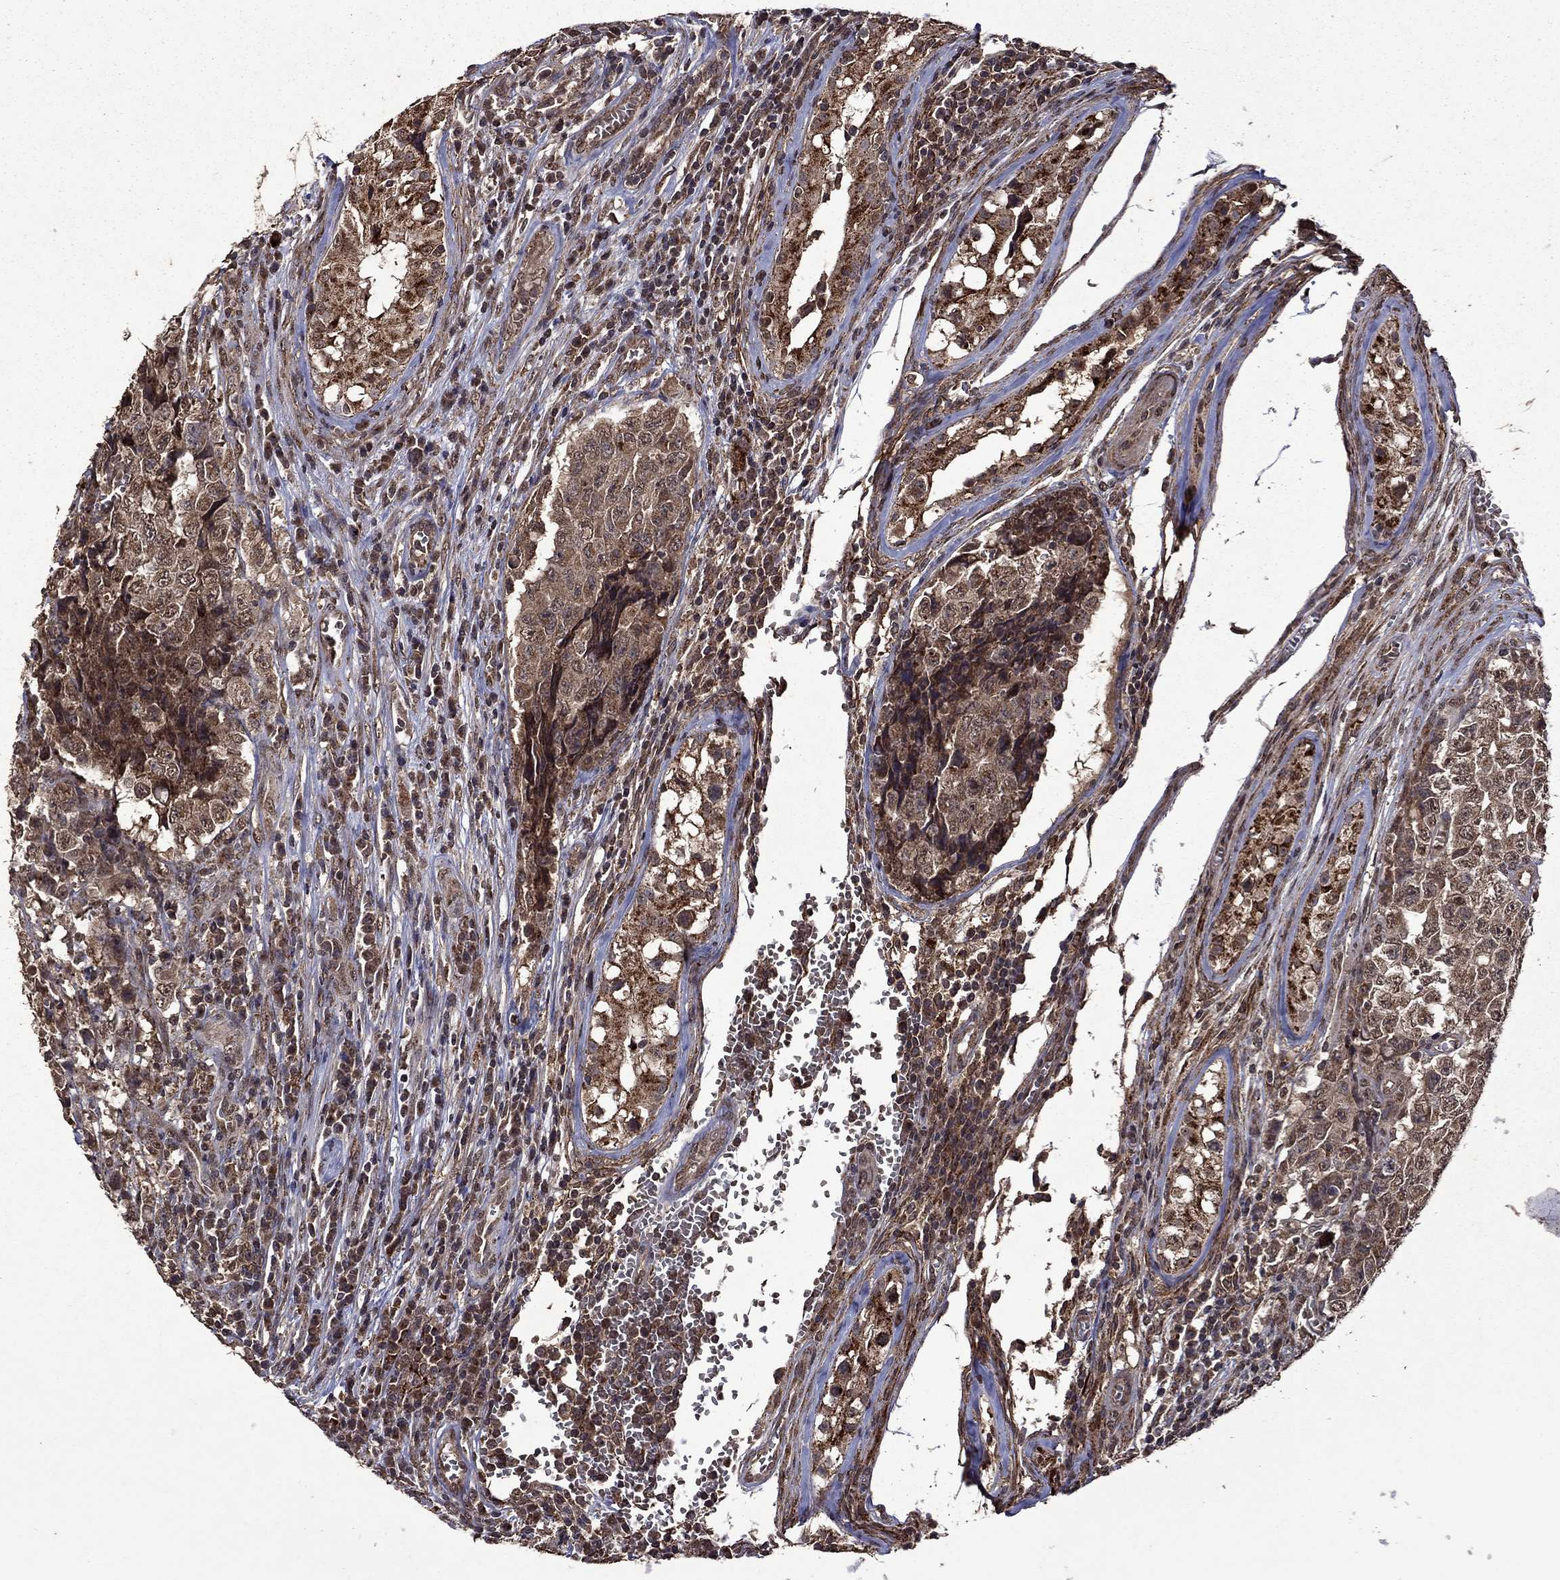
{"staining": {"intensity": "moderate", "quantity": ">75%", "location": "cytoplasmic/membranous,nuclear"}, "tissue": "testis cancer", "cell_type": "Tumor cells", "image_type": "cancer", "snomed": [{"axis": "morphology", "description": "Carcinoma, Embryonal, NOS"}, {"axis": "topography", "description": "Testis"}], "caption": "Approximately >75% of tumor cells in testis cancer (embryonal carcinoma) reveal moderate cytoplasmic/membranous and nuclear protein staining as visualized by brown immunohistochemical staining.", "gene": "ITM2B", "patient": {"sex": "male", "age": 23}}